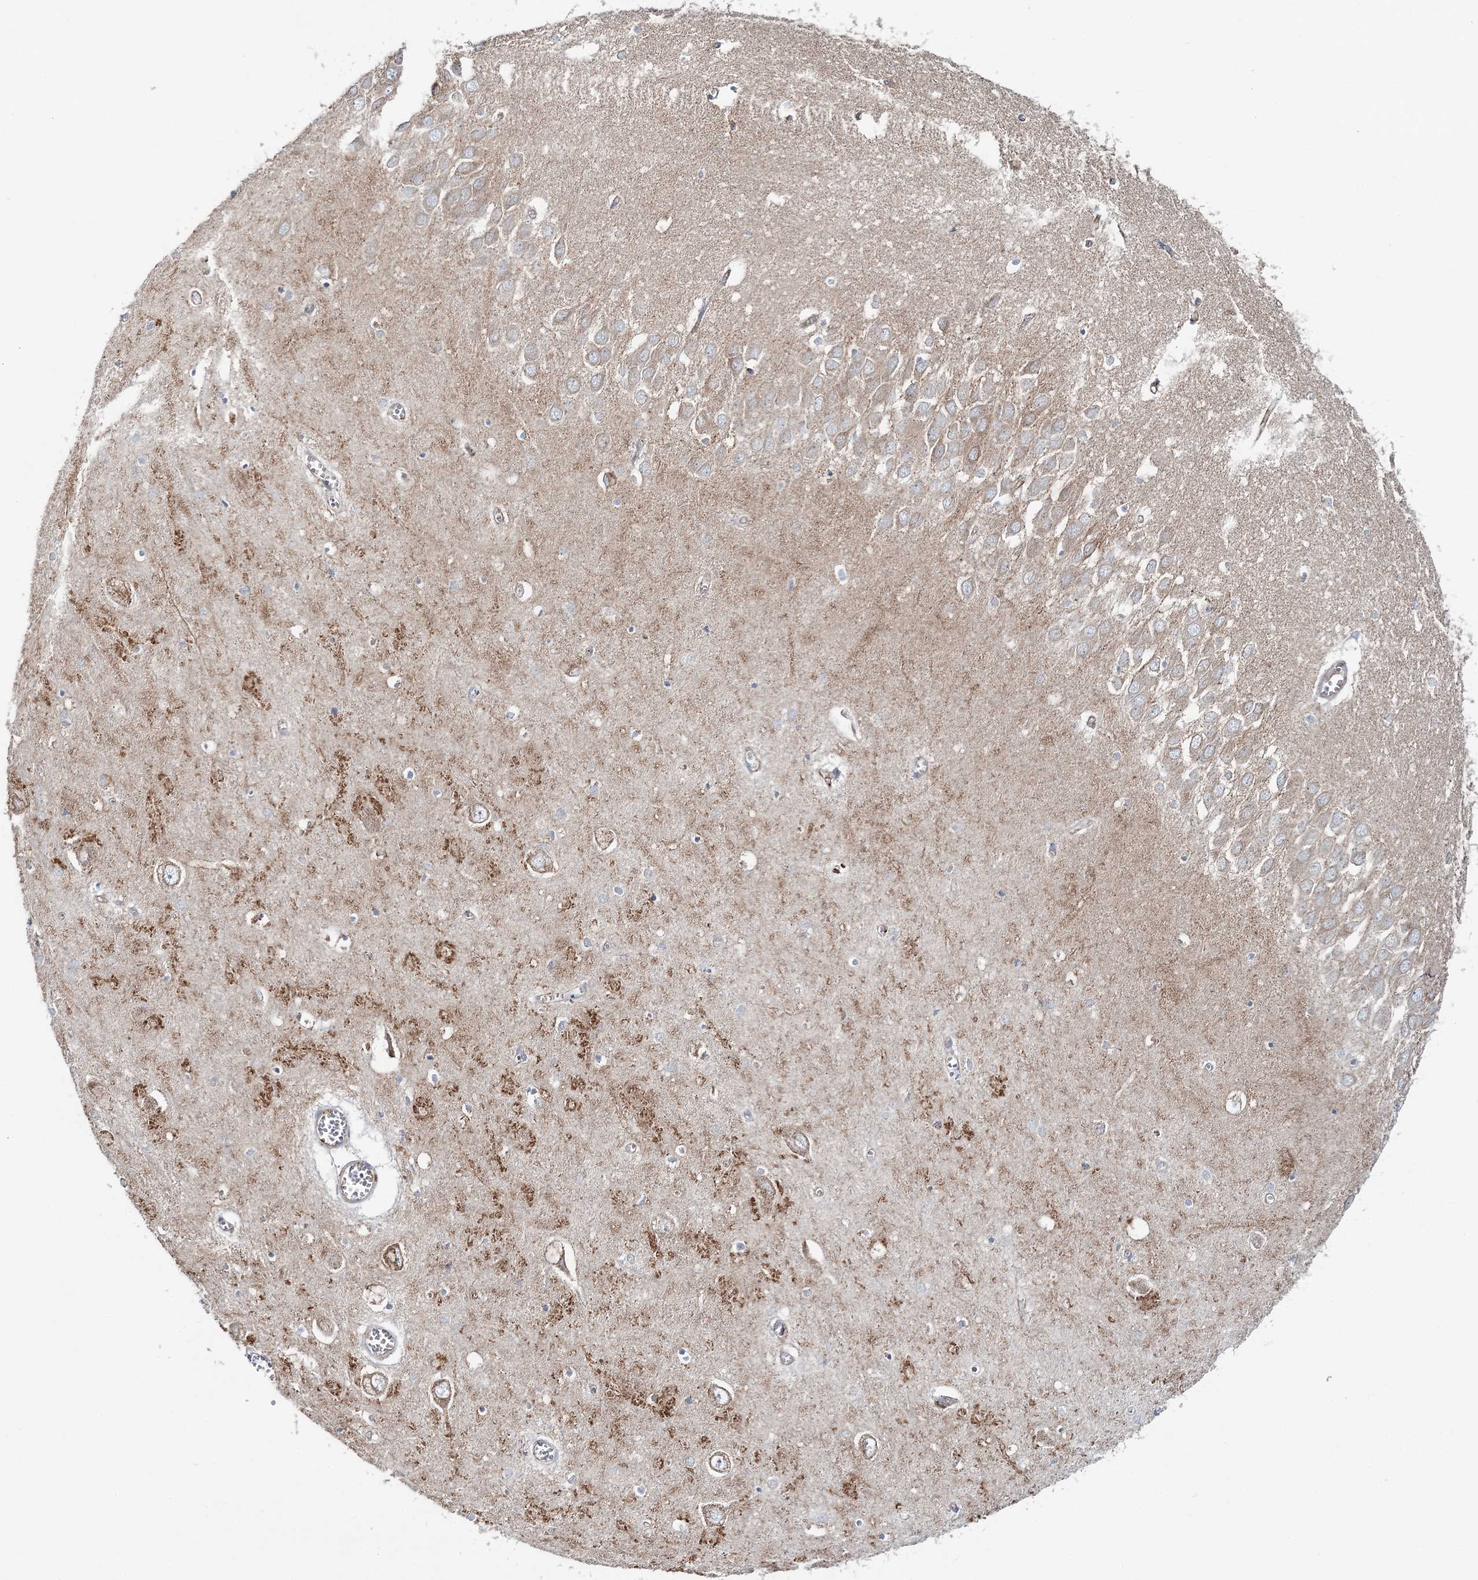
{"staining": {"intensity": "moderate", "quantity": "<25%", "location": "cytoplasmic/membranous"}, "tissue": "hippocampus", "cell_type": "Glial cells", "image_type": "normal", "snomed": [{"axis": "morphology", "description": "Normal tissue, NOS"}, {"axis": "topography", "description": "Hippocampus"}], "caption": "IHC (DAB (3,3'-diaminobenzidine)) staining of normal hippocampus shows moderate cytoplasmic/membranous protein positivity in about <25% of glial cells.", "gene": "ARHGAP6", "patient": {"sex": "male", "age": 70}}